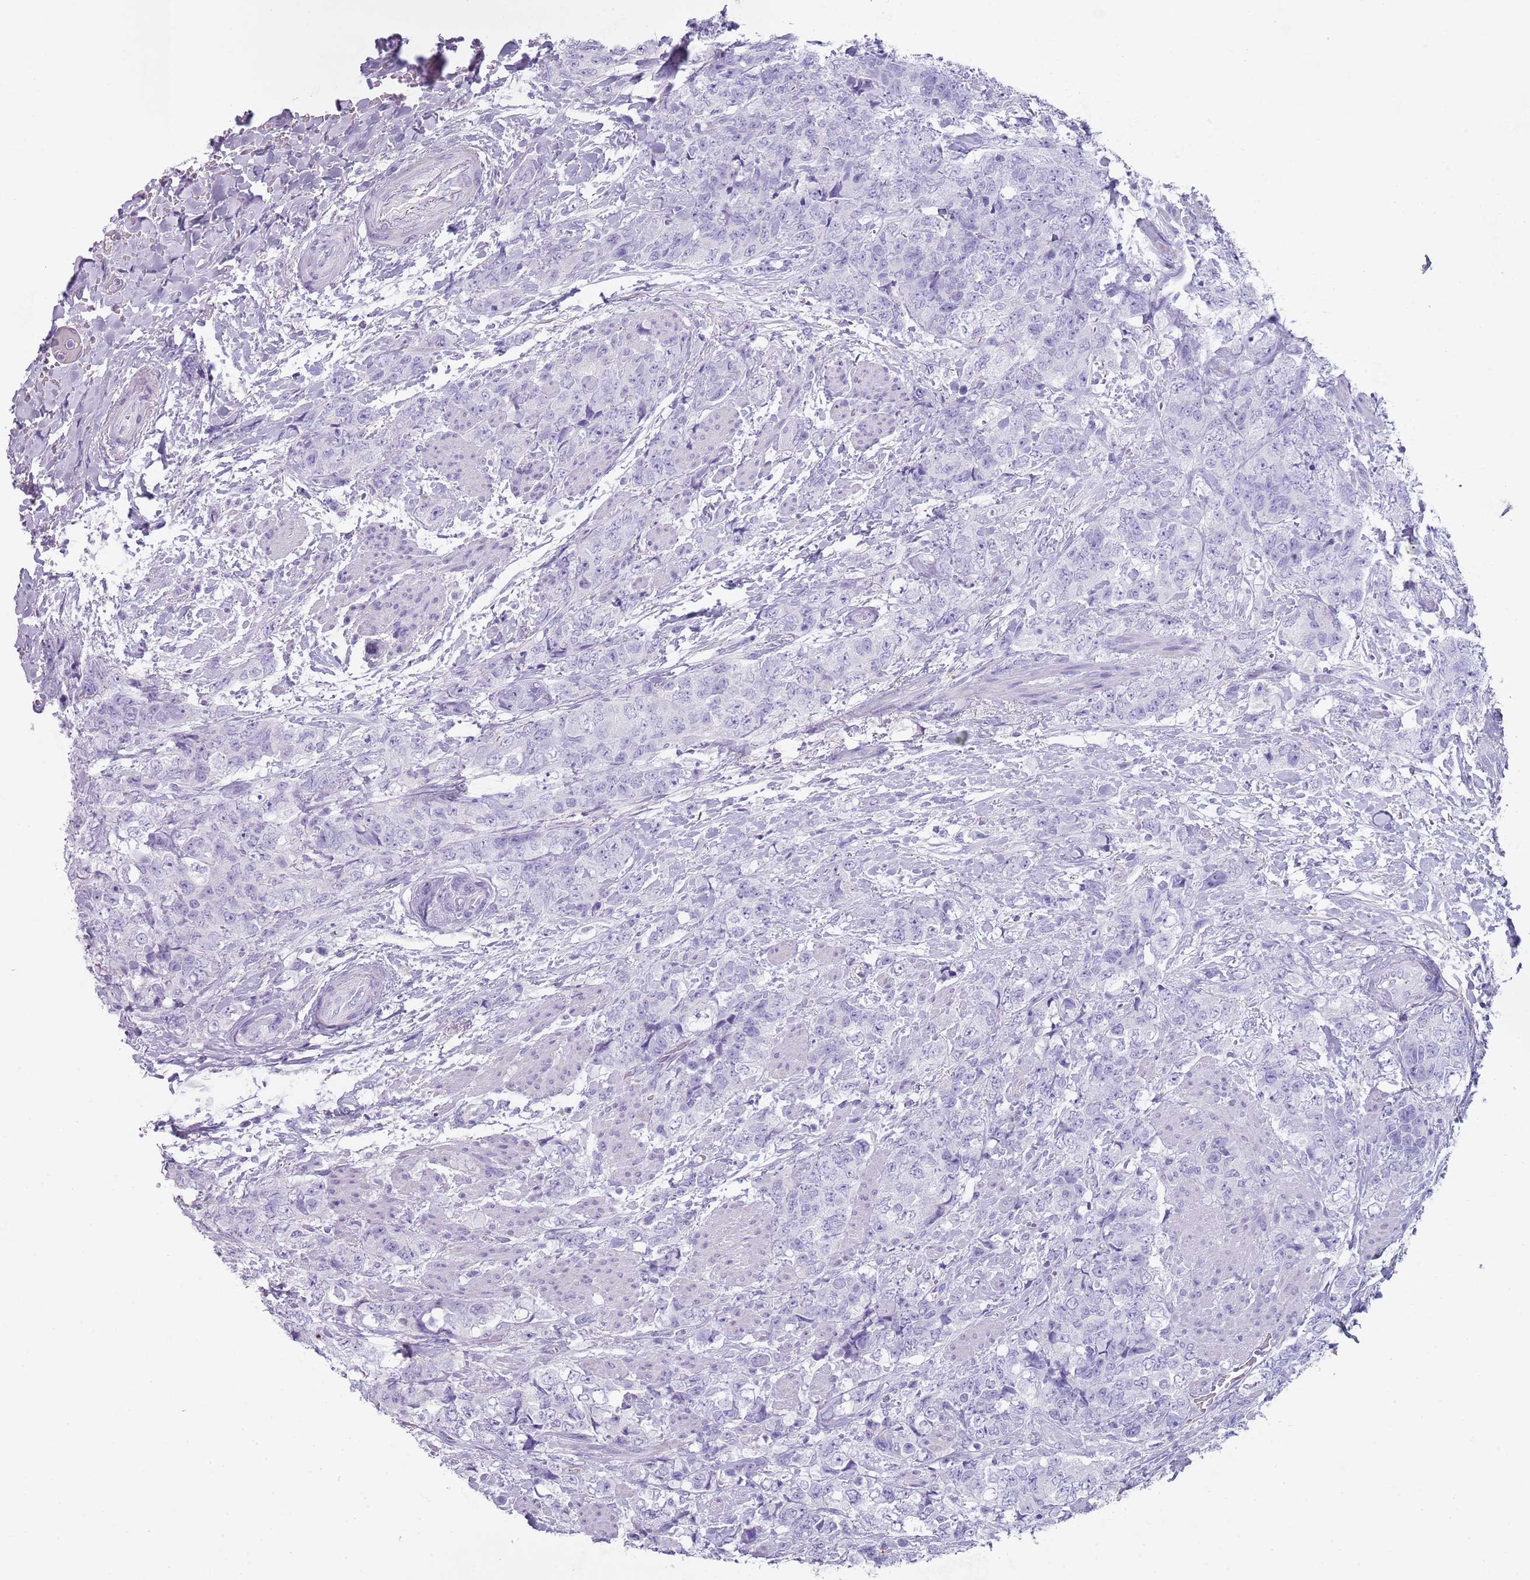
{"staining": {"intensity": "negative", "quantity": "none", "location": "none"}, "tissue": "urothelial cancer", "cell_type": "Tumor cells", "image_type": "cancer", "snomed": [{"axis": "morphology", "description": "Urothelial carcinoma, High grade"}, {"axis": "topography", "description": "Urinary bladder"}], "caption": "Tumor cells are negative for protein expression in human urothelial cancer.", "gene": "NBPF20", "patient": {"sex": "female", "age": 78}}